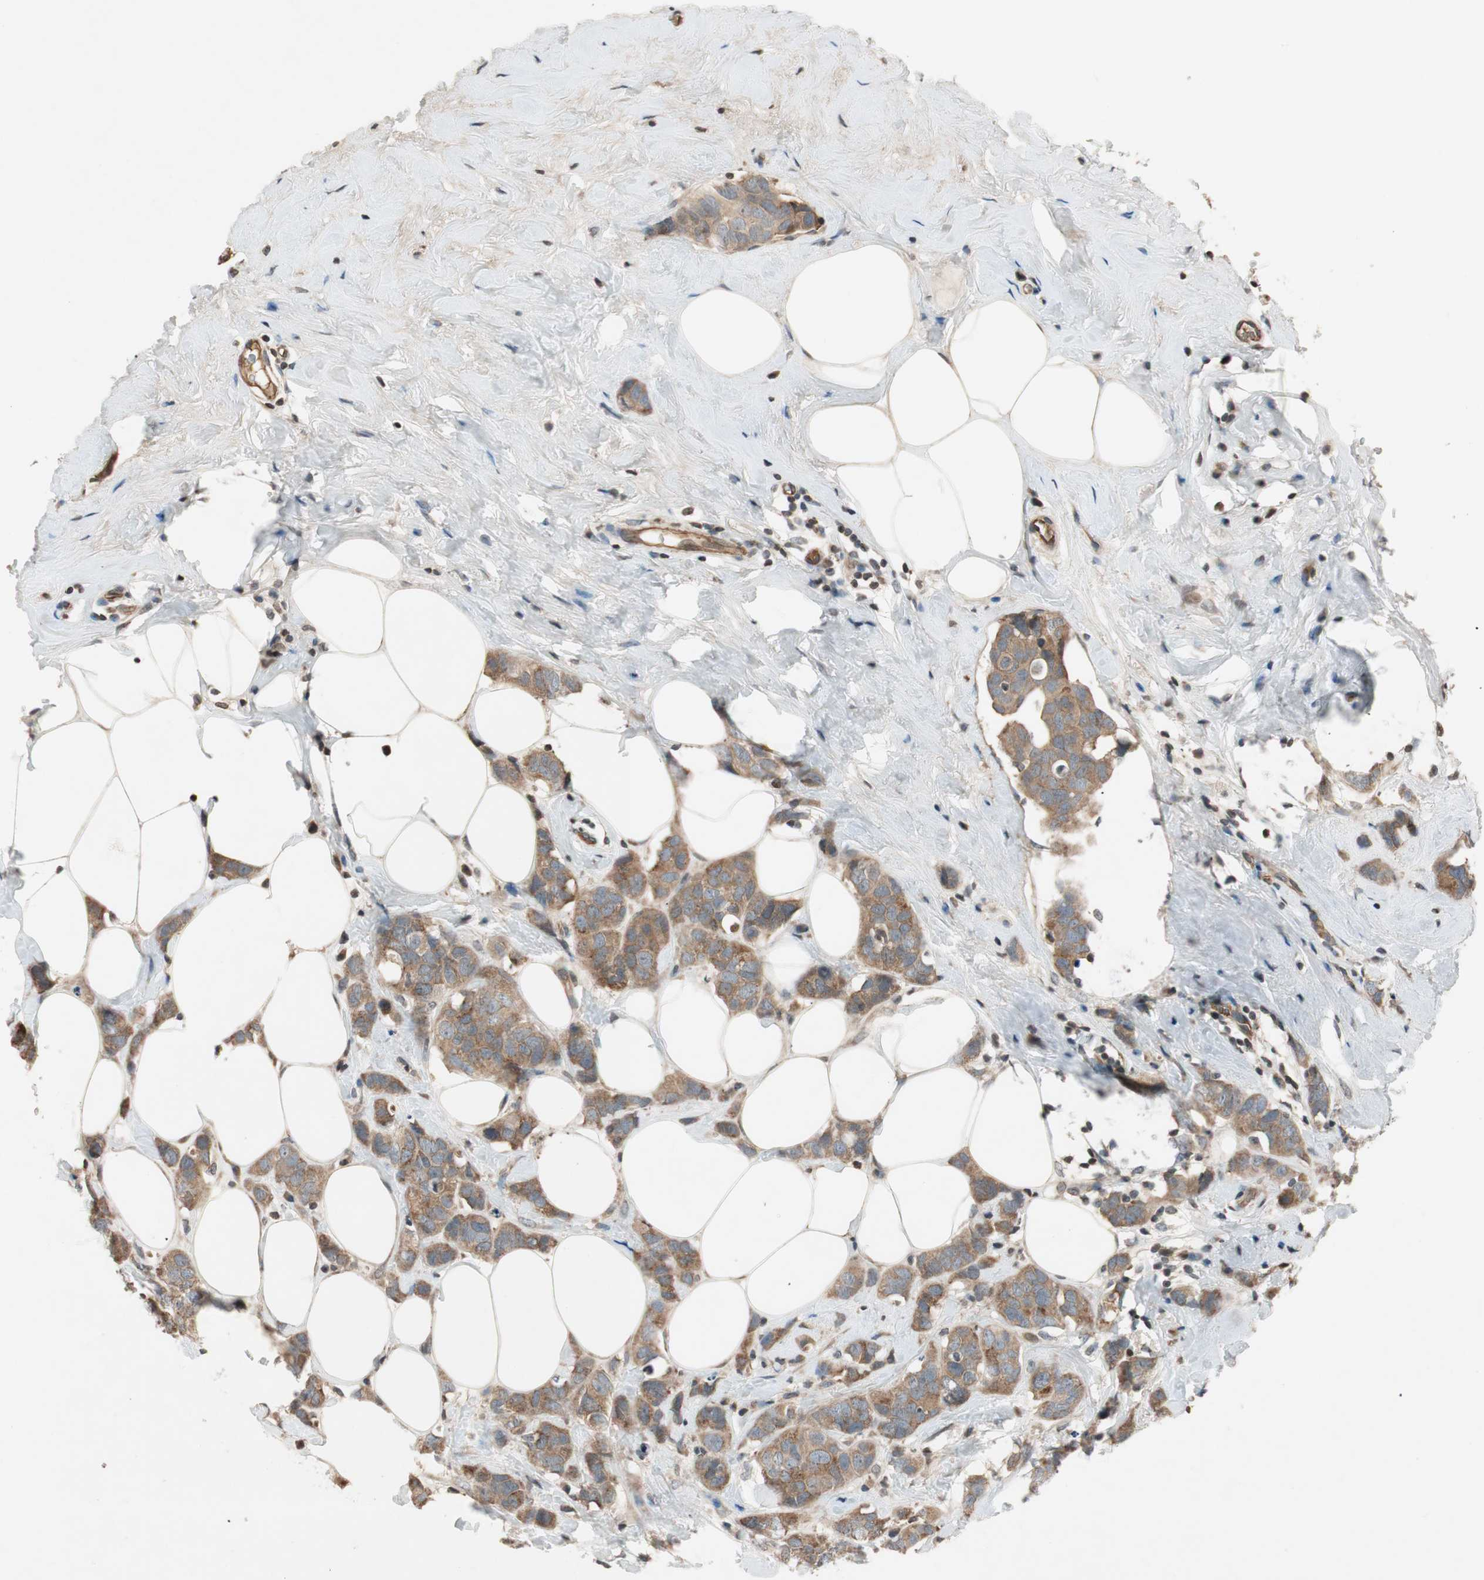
{"staining": {"intensity": "moderate", "quantity": ">75%", "location": "cytoplasmic/membranous"}, "tissue": "breast cancer", "cell_type": "Tumor cells", "image_type": "cancer", "snomed": [{"axis": "morphology", "description": "Normal tissue, NOS"}, {"axis": "morphology", "description": "Duct carcinoma"}, {"axis": "topography", "description": "Breast"}], "caption": "The immunohistochemical stain shows moderate cytoplasmic/membranous staining in tumor cells of breast invasive ductal carcinoma tissue.", "gene": "GCLM", "patient": {"sex": "female", "age": 50}}